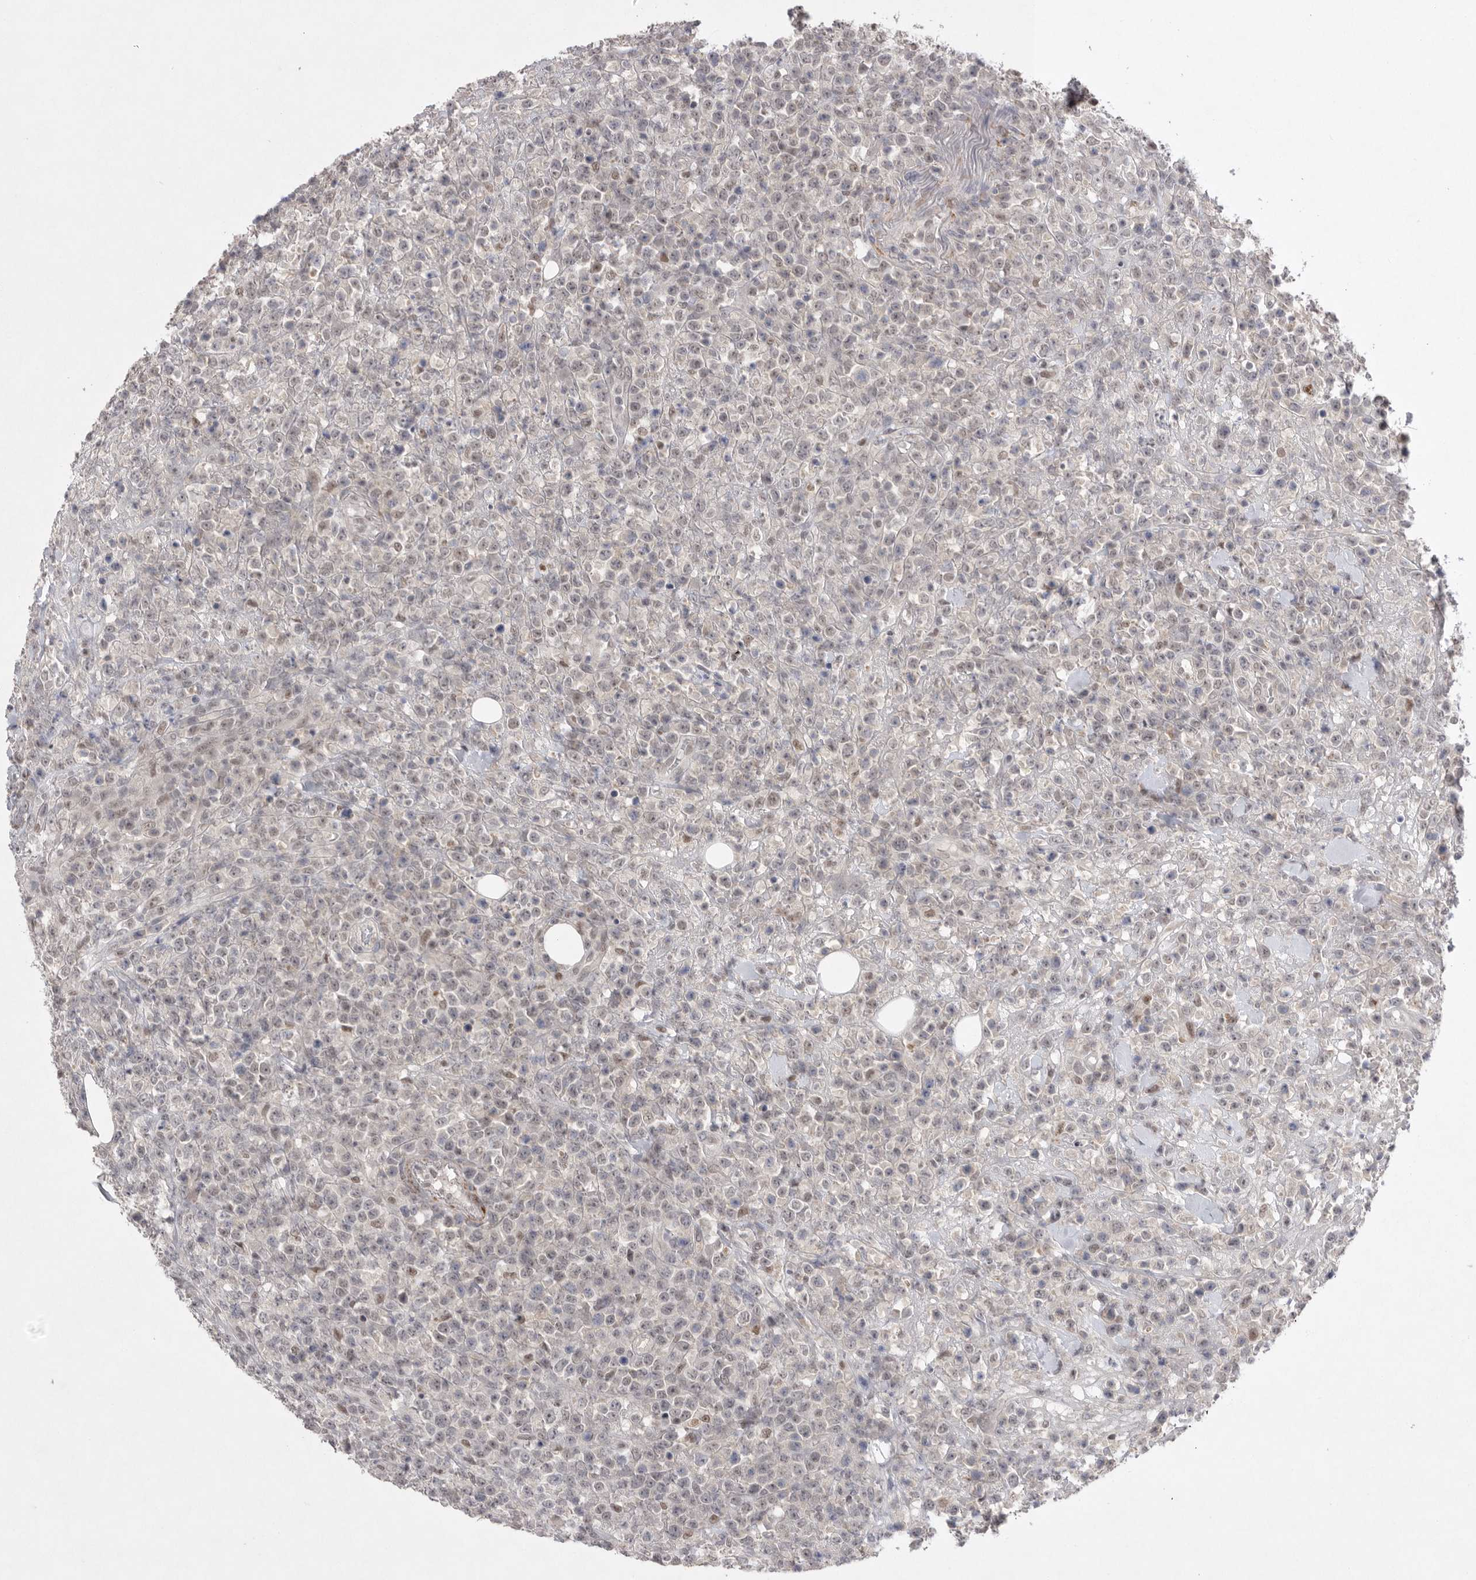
{"staining": {"intensity": "weak", "quantity": "<25%", "location": "nuclear"}, "tissue": "lymphoma", "cell_type": "Tumor cells", "image_type": "cancer", "snomed": [{"axis": "morphology", "description": "Malignant lymphoma, non-Hodgkin's type, High grade"}, {"axis": "topography", "description": "Colon"}], "caption": "Micrograph shows no significant protein expression in tumor cells of lymphoma. (Brightfield microscopy of DAB (3,3'-diaminobenzidine) IHC at high magnification).", "gene": "HUS1", "patient": {"sex": "female", "age": 53}}